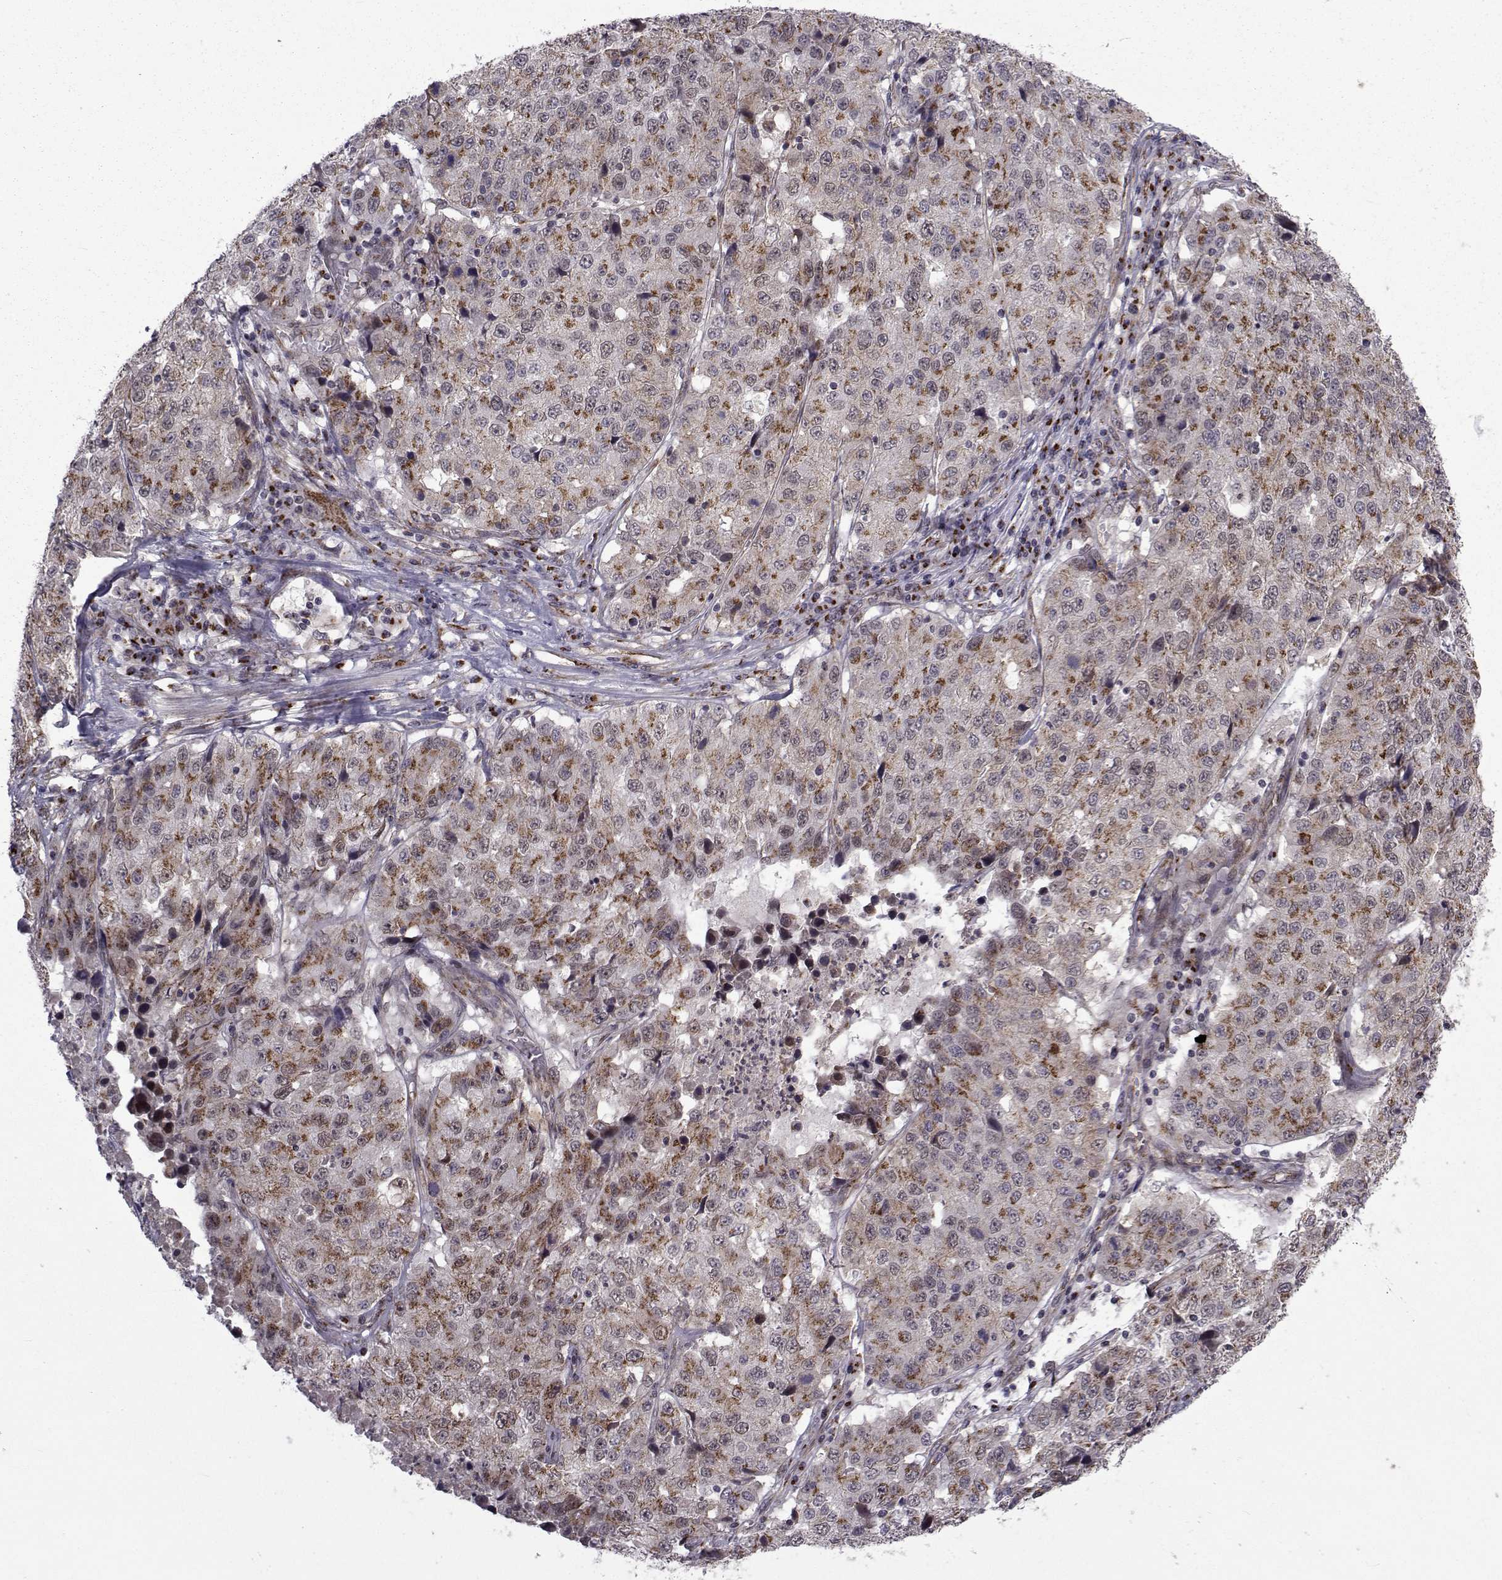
{"staining": {"intensity": "moderate", "quantity": "25%-75%", "location": "cytoplasmic/membranous"}, "tissue": "stomach cancer", "cell_type": "Tumor cells", "image_type": "cancer", "snomed": [{"axis": "morphology", "description": "Adenocarcinoma, NOS"}, {"axis": "topography", "description": "Stomach"}], "caption": "Stomach adenocarcinoma was stained to show a protein in brown. There is medium levels of moderate cytoplasmic/membranous positivity in approximately 25%-75% of tumor cells.", "gene": "ATP6V1C2", "patient": {"sex": "male", "age": 71}}